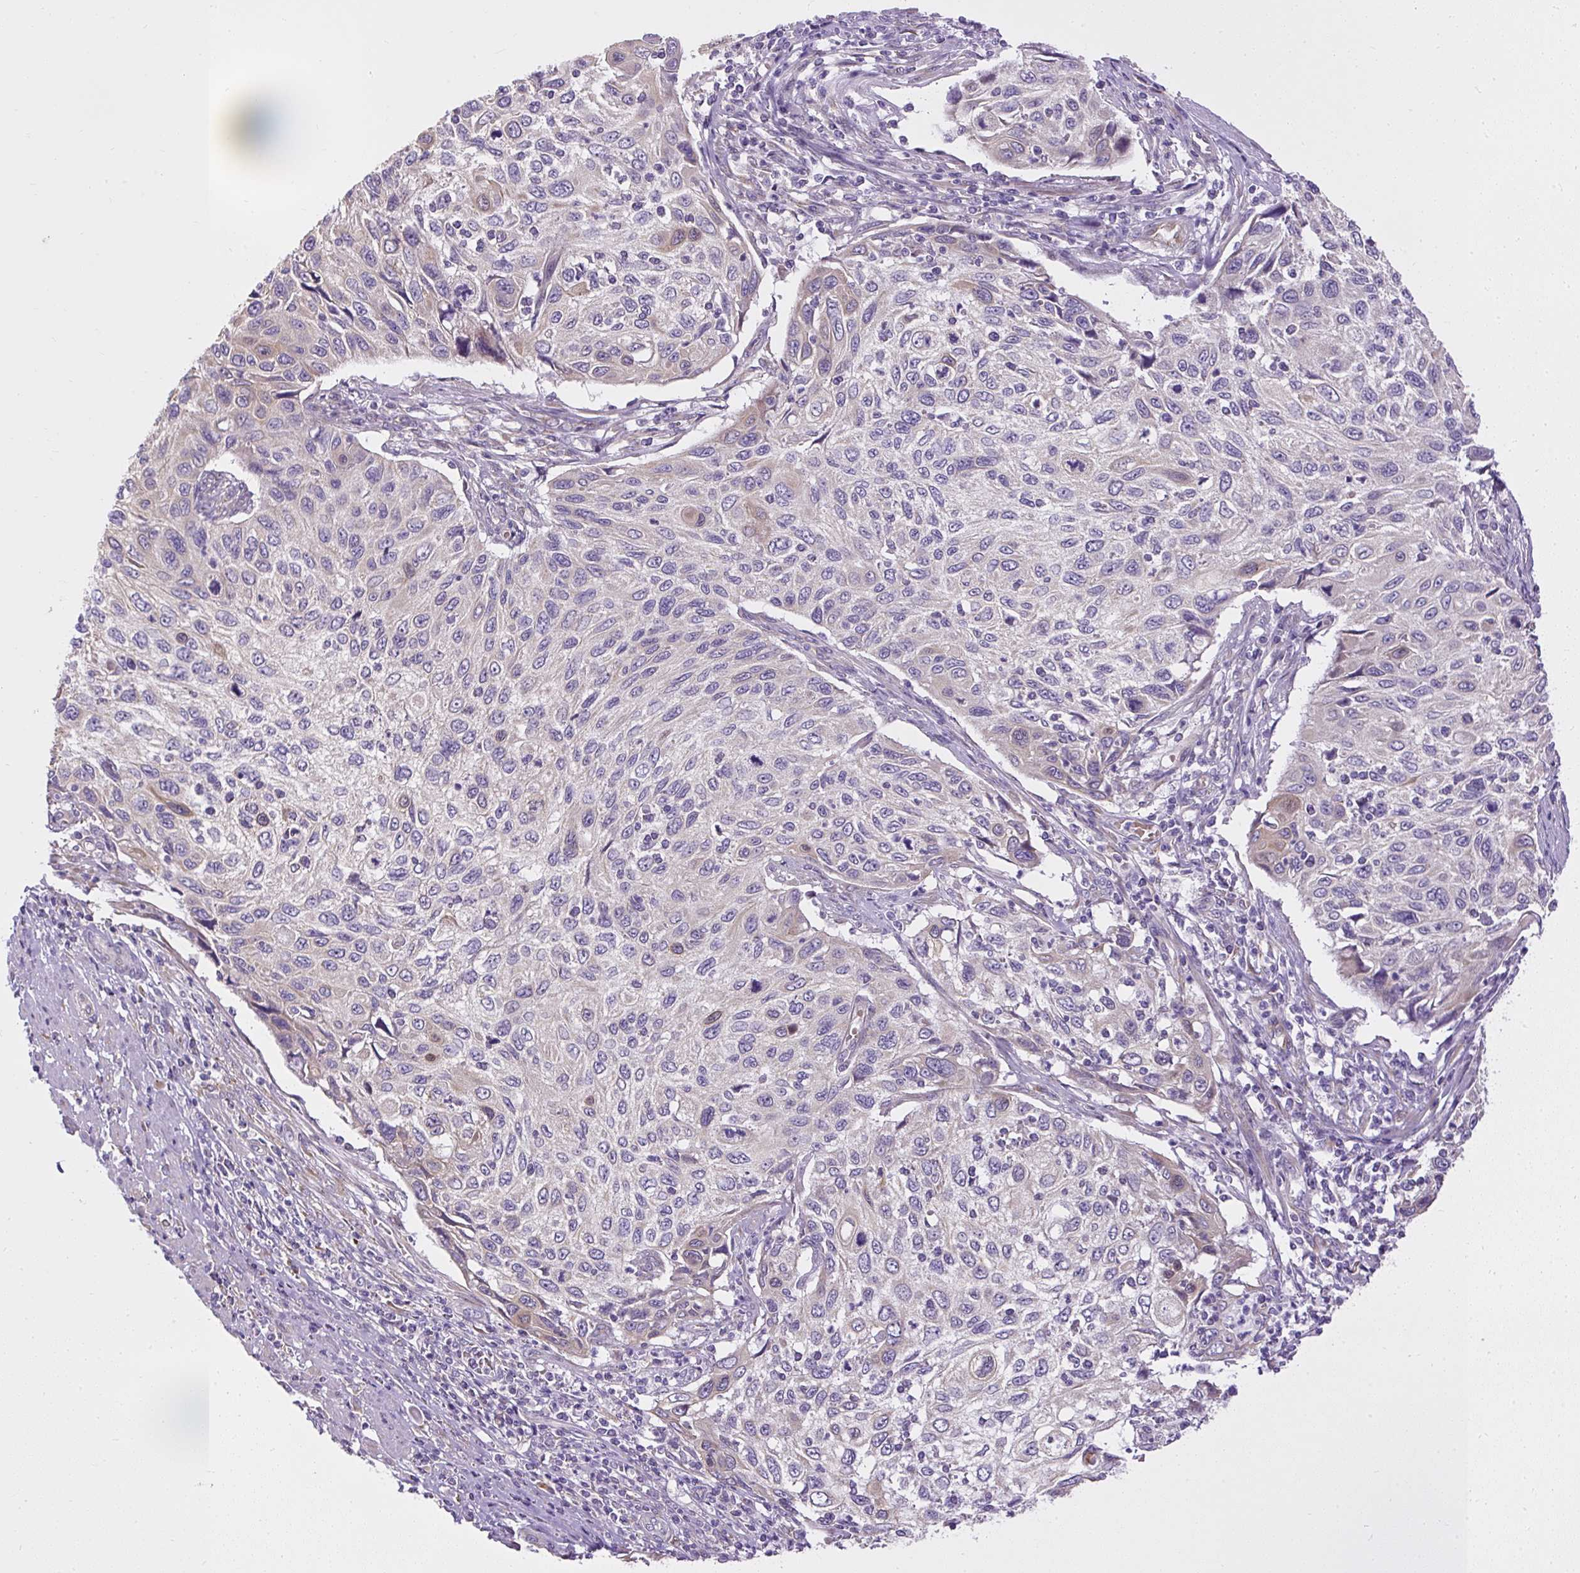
{"staining": {"intensity": "negative", "quantity": "none", "location": "none"}, "tissue": "cervical cancer", "cell_type": "Tumor cells", "image_type": "cancer", "snomed": [{"axis": "morphology", "description": "Squamous cell carcinoma, NOS"}, {"axis": "topography", "description": "Cervix"}], "caption": "An image of cervical squamous cell carcinoma stained for a protein exhibits no brown staining in tumor cells.", "gene": "FAM149A", "patient": {"sex": "female", "age": 70}}